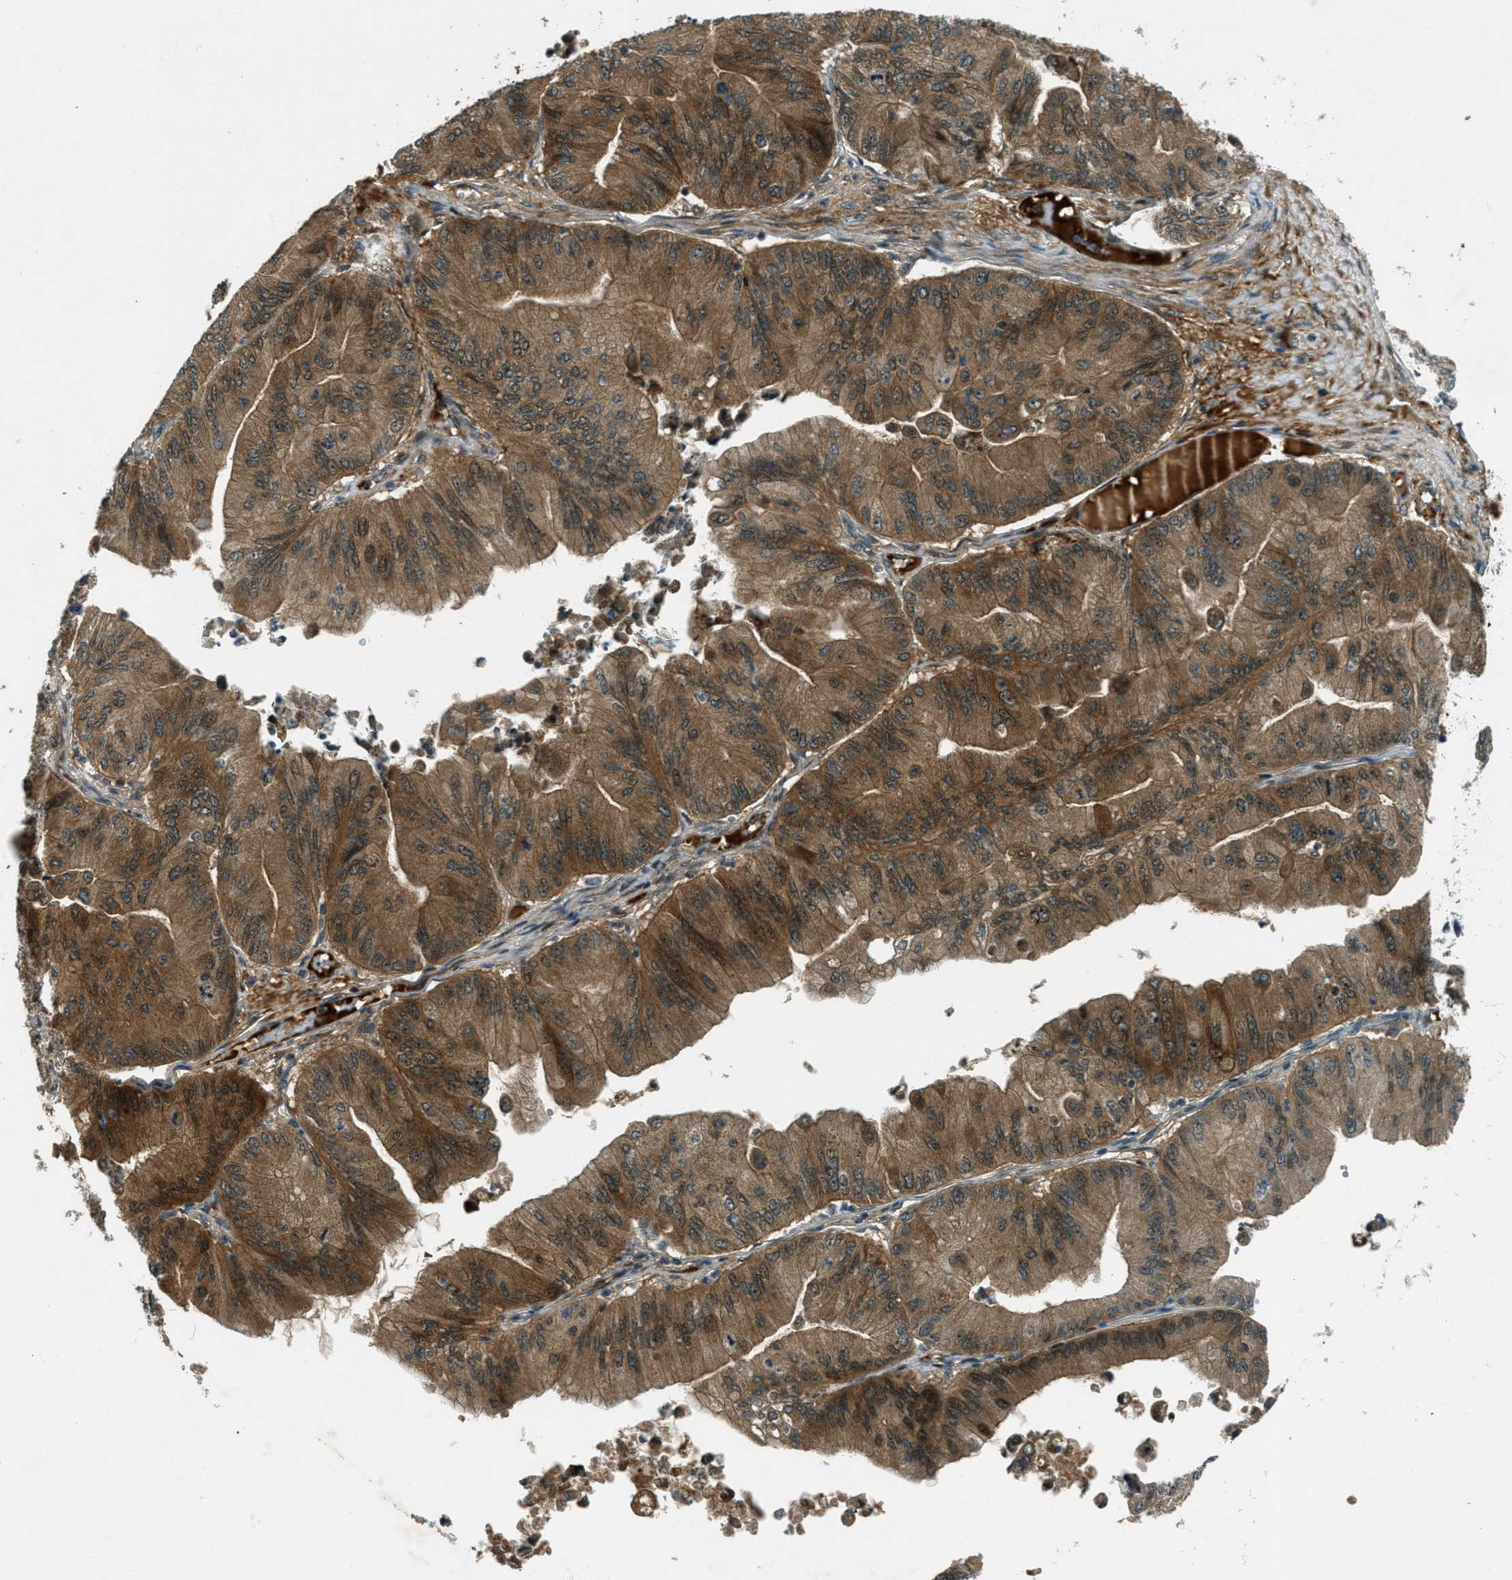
{"staining": {"intensity": "moderate", "quantity": ">75%", "location": "cytoplasmic/membranous,nuclear"}, "tissue": "ovarian cancer", "cell_type": "Tumor cells", "image_type": "cancer", "snomed": [{"axis": "morphology", "description": "Cystadenocarcinoma, mucinous, NOS"}, {"axis": "topography", "description": "Ovary"}], "caption": "This is an image of immunohistochemistry staining of ovarian cancer (mucinous cystadenocarcinoma), which shows moderate staining in the cytoplasmic/membranous and nuclear of tumor cells.", "gene": "STK11", "patient": {"sex": "female", "age": 61}}